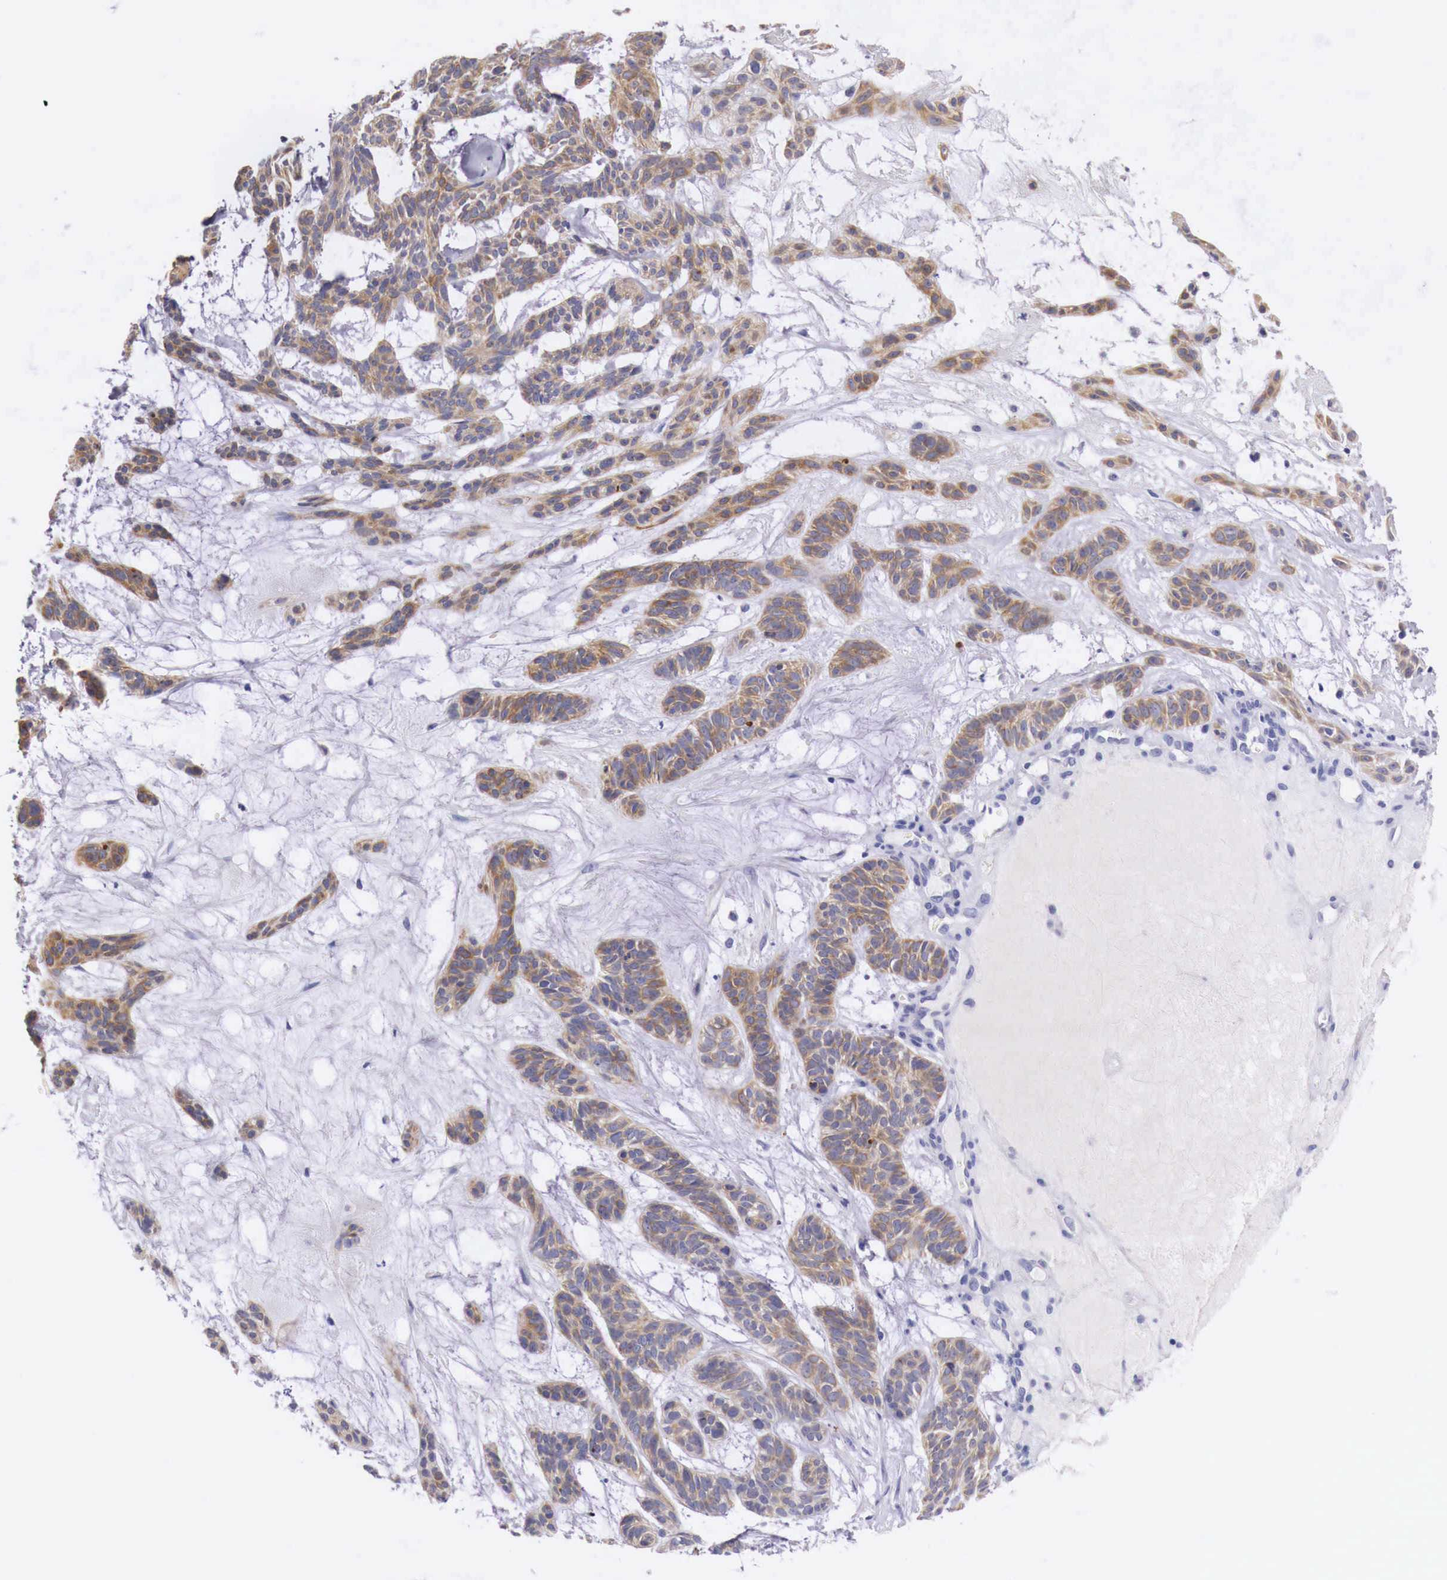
{"staining": {"intensity": "weak", "quantity": ">75%", "location": "cytoplasmic/membranous"}, "tissue": "skin cancer", "cell_type": "Tumor cells", "image_type": "cancer", "snomed": [{"axis": "morphology", "description": "Basal cell carcinoma"}, {"axis": "topography", "description": "Skin"}], "caption": "Basal cell carcinoma (skin) was stained to show a protein in brown. There is low levels of weak cytoplasmic/membranous positivity in about >75% of tumor cells.", "gene": "NREP", "patient": {"sex": "male", "age": 75}}